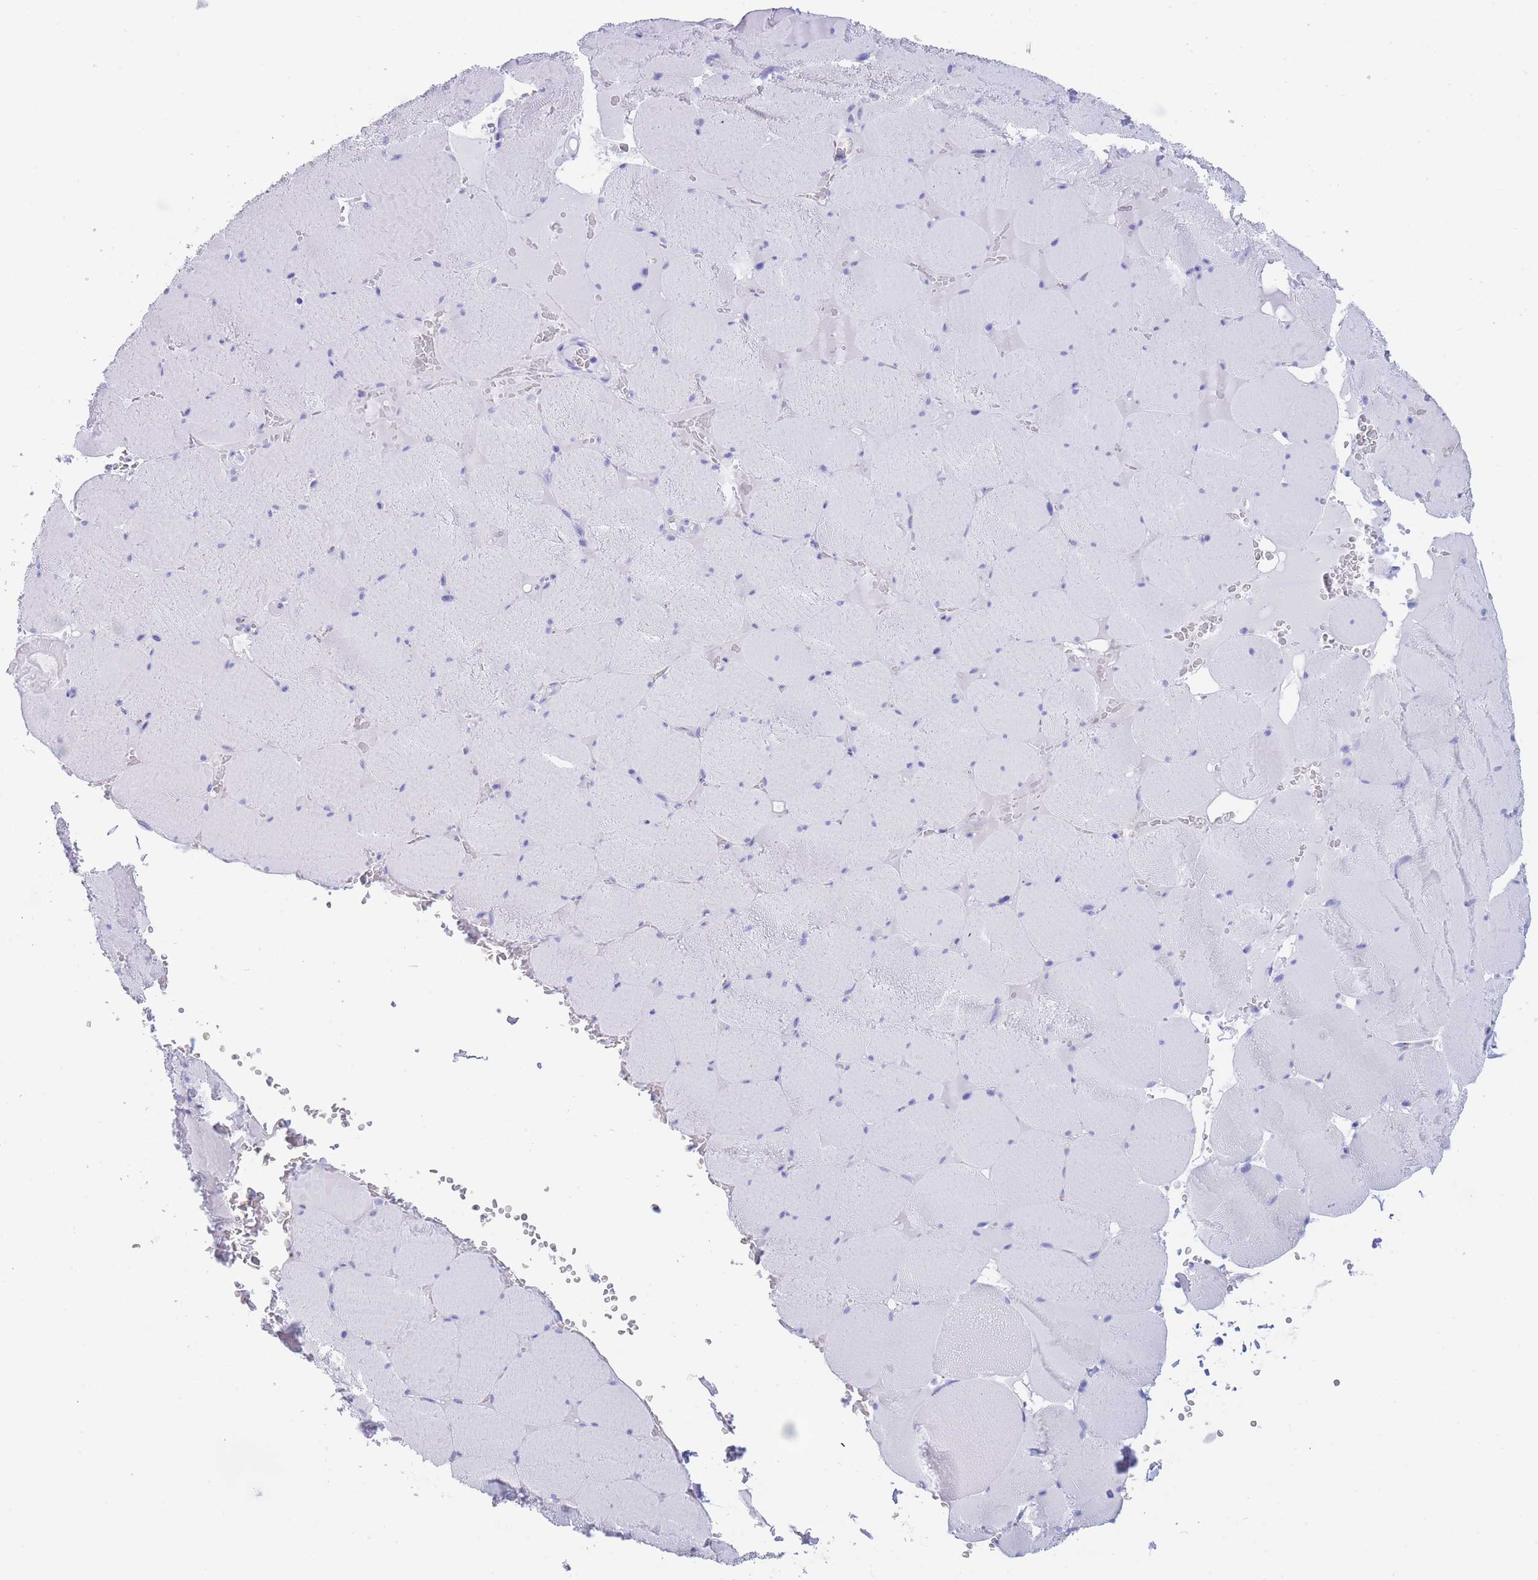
{"staining": {"intensity": "negative", "quantity": "none", "location": "none"}, "tissue": "skeletal muscle", "cell_type": "Myocytes", "image_type": "normal", "snomed": [{"axis": "morphology", "description": "Normal tissue, NOS"}, {"axis": "topography", "description": "Skeletal muscle"}, {"axis": "topography", "description": "Head-Neck"}], "caption": "An immunohistochemistry histopathology image of benign skeletal muscle is shown. There is no staining in myocytes of skeletal muscle.", "gene": "FAM3C", "patient": {"sex": "male", "age": 66}}